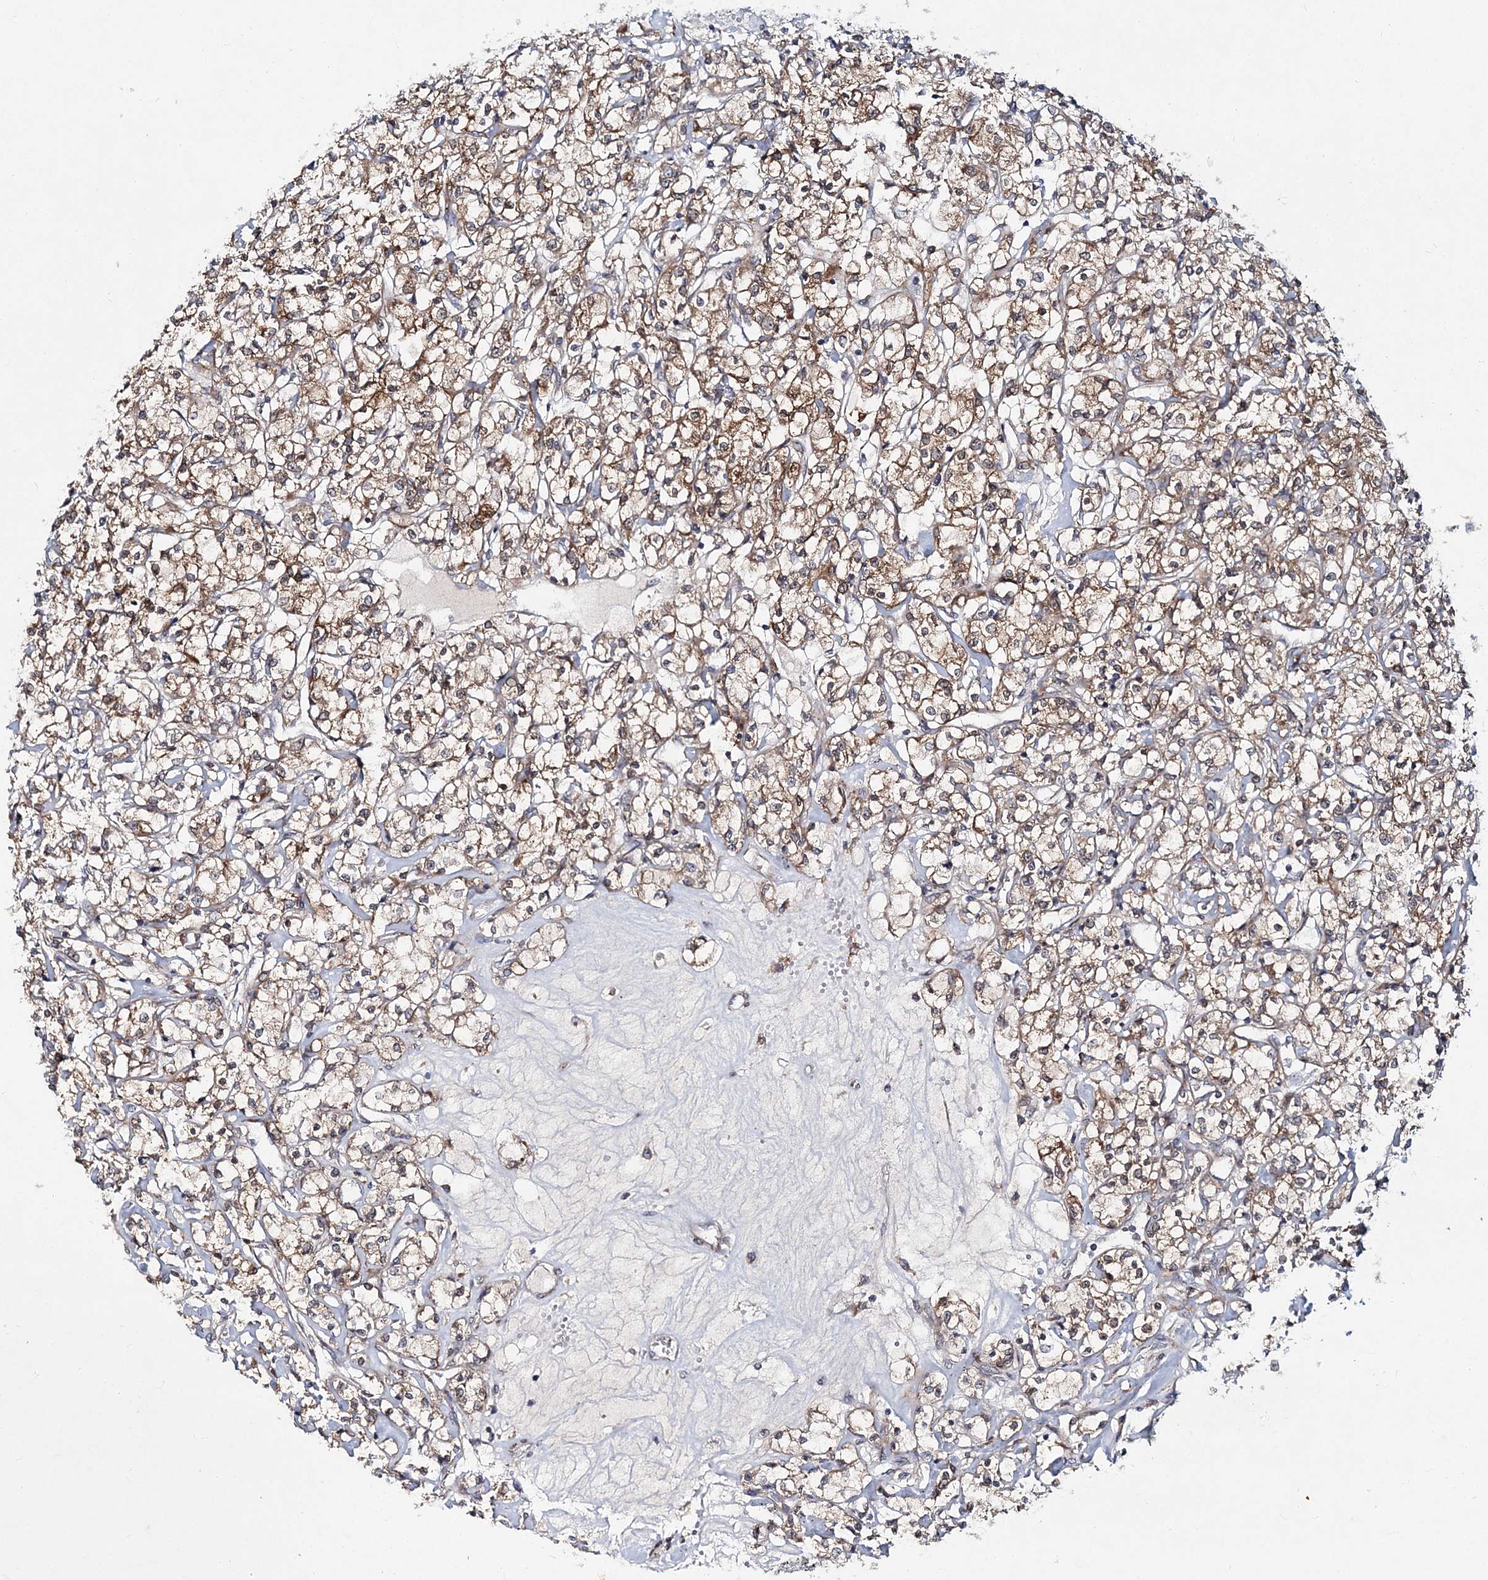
{"staining": {"intensity": "moderate", "quantity": "25%-75%", "location": "cytoplasmic/membranous"}, "tissue": "renal cancer", "cell_type": "Tumor cells", "image_type": "cancer", "snomed": [{"axis": "morphology", "description": "Adenocarcinoma, NOS"}, {"axis": "topography", "description": "Kidney"}], "caption": "Protein staining demonstrates moderate cytoplasmic/membranous staining in approximately 25%-75% of tumor cells in renal adenocarcinoma.", "gene": "NBAS", "patient": {"sex": "female", "age": 59}}